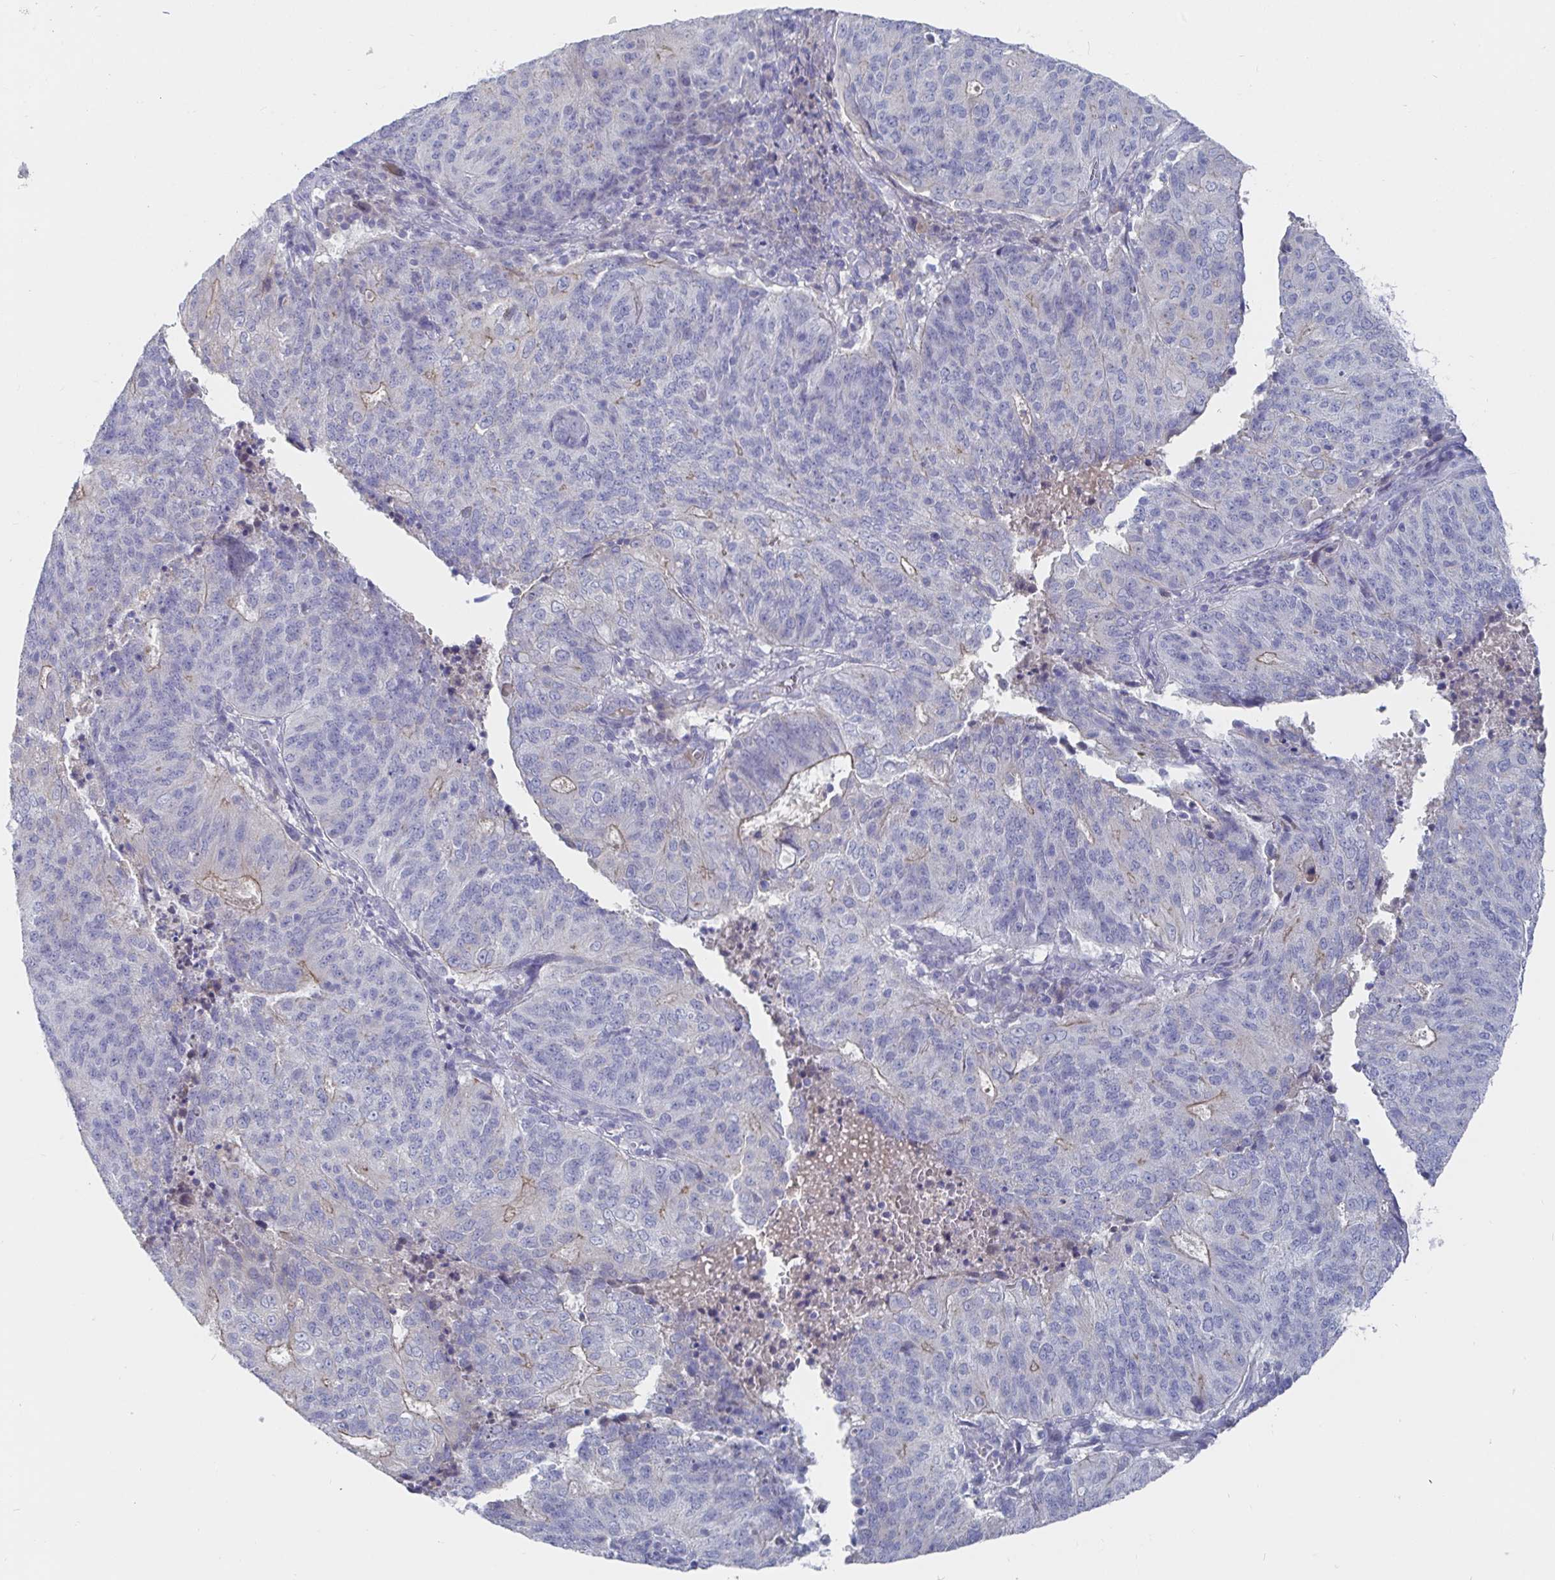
{"staining": {"intensity": "negative", "quantity": "none", "location": "none"}, "tissue": "endometrial cancer", "cell_type": "Tumor cells", "image_type": "cancer", "snomed": [{"axis": "morphology", "description": "Adenocarcinoma, NOS"}, {"axis": "topography", "description": "Endometrium"}], "caption": "Image shows no protein staining in tumor cells of endometrial cancer (adenocarcinoma) tissue.", "gene": "ZNF430", "patient": {"sex": "female", "age": 82}}